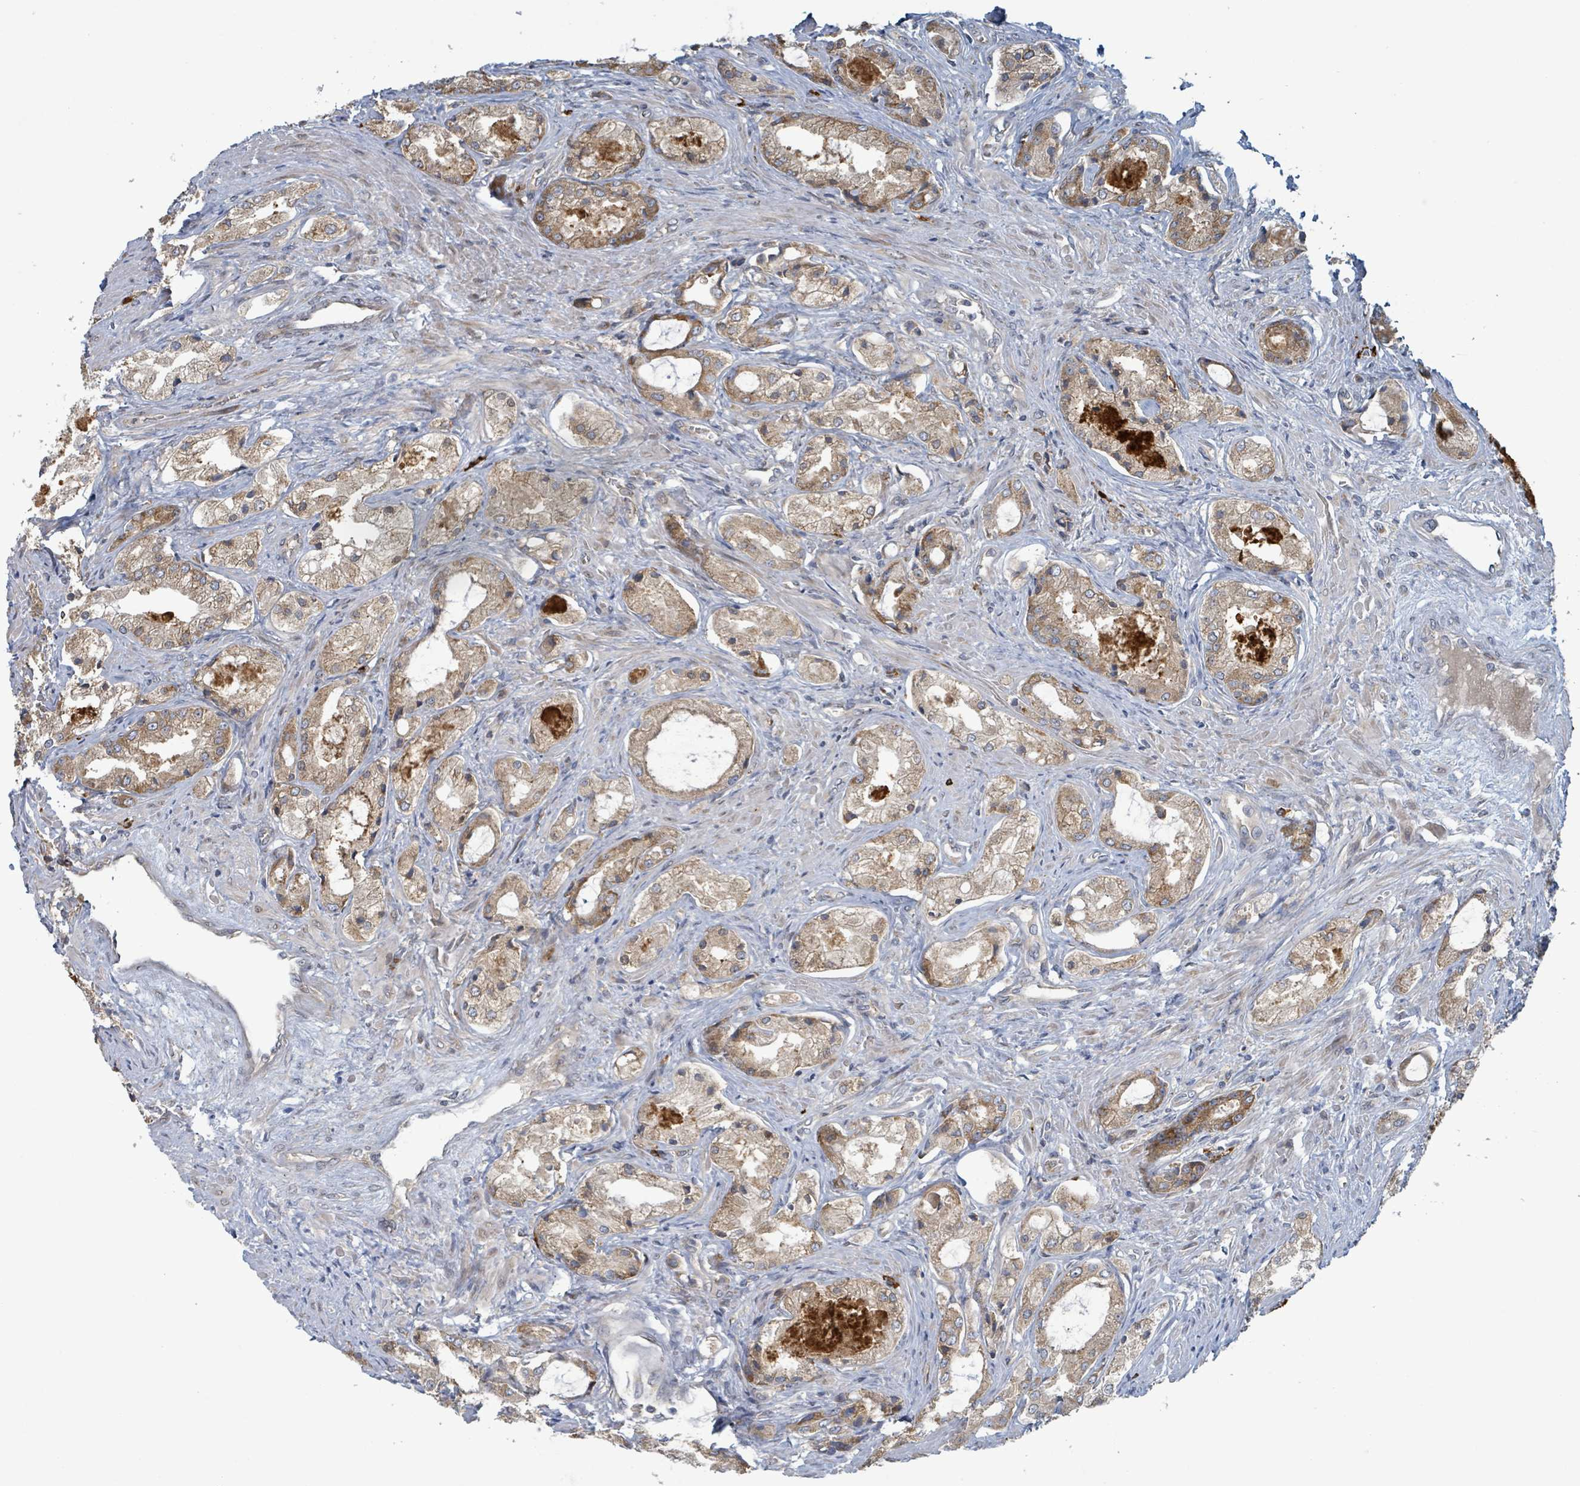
{"staining": {"intensity": "moderate", "quantity": ">75%", "location": "cytoplasmic/membranous"}, "tissue": "prostate cancer", "cell_type": "Tumor cells", "image_type": "cancer", "snomed": [{"axis": "morphology", "description": "Adenocarcinoma, Low grade"}, {"axis": "topography", "description": "Prostate"}], "caption": "Brown immunohistochemical staining in human prostate low-grade adenocarcinoma demonstrates moderate cytoplasmic/membranous positivity in approximately >75% of tumor cells.", "gene": "OR51E1", "patient": {"sex": "male", "age": 68}}